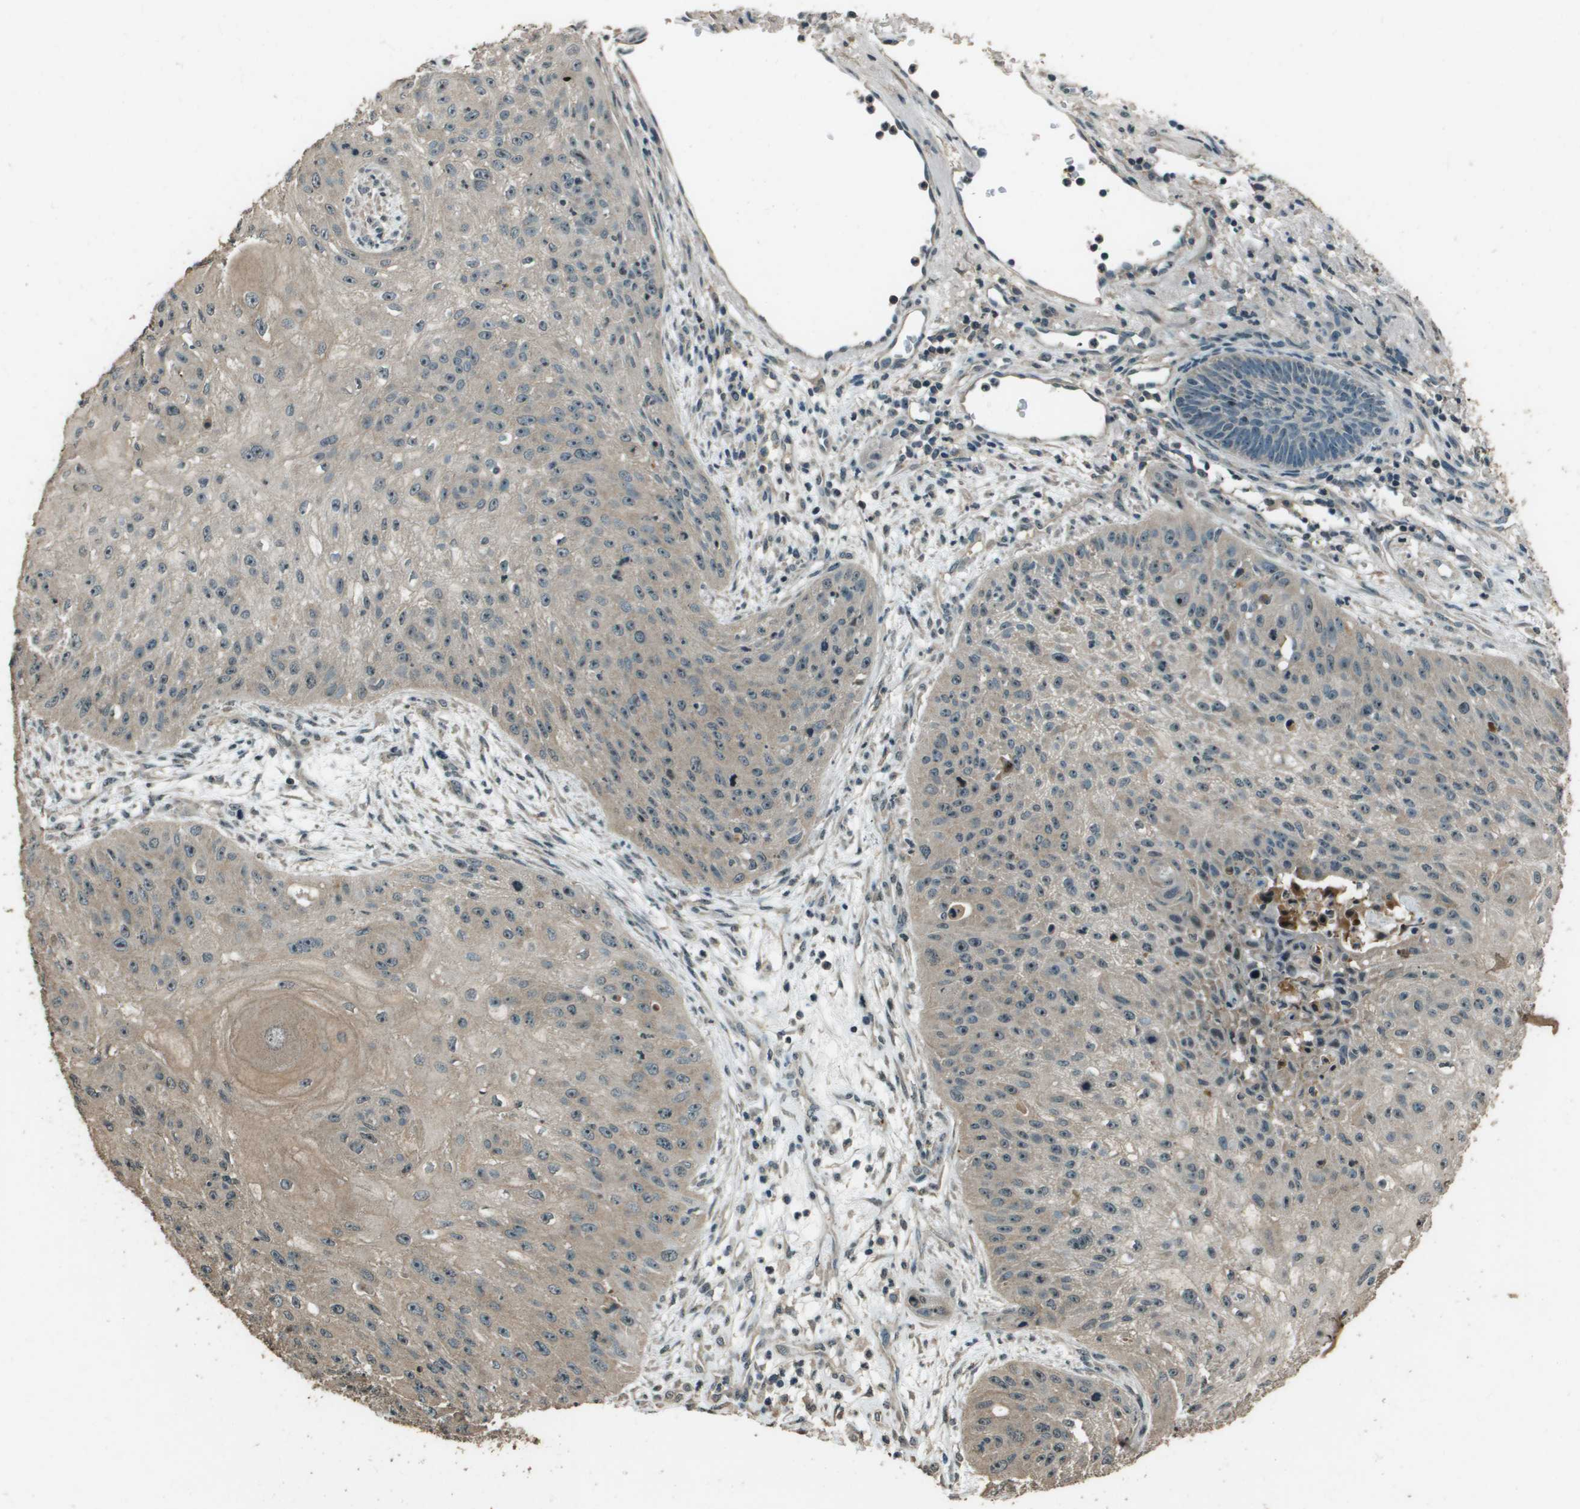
{"staining": {"intensity": "weak", "quantity": ">75%", "location": "cytoplasmic/membranous"}, "tissue": "skin cancer", "cell_type": "Tumor cells", "image_type": "cancer", "snomed": [{"axis": "morphology", "description": "Squamous cell carcinoma, NOS"}, {"axis": "topography", "description": "Skin"}], "caption": "Immunohistochemical staining of squamous cell carcinoma (skin) exhibits low levels of weak cytoplasmic/membranous protein positivity in about >75% of tumor cells. (DAB = brown stain, brightfield microscopy at high magnification).", "gene": "SDC3", "patient": {"sex": "female", "age": 80}}